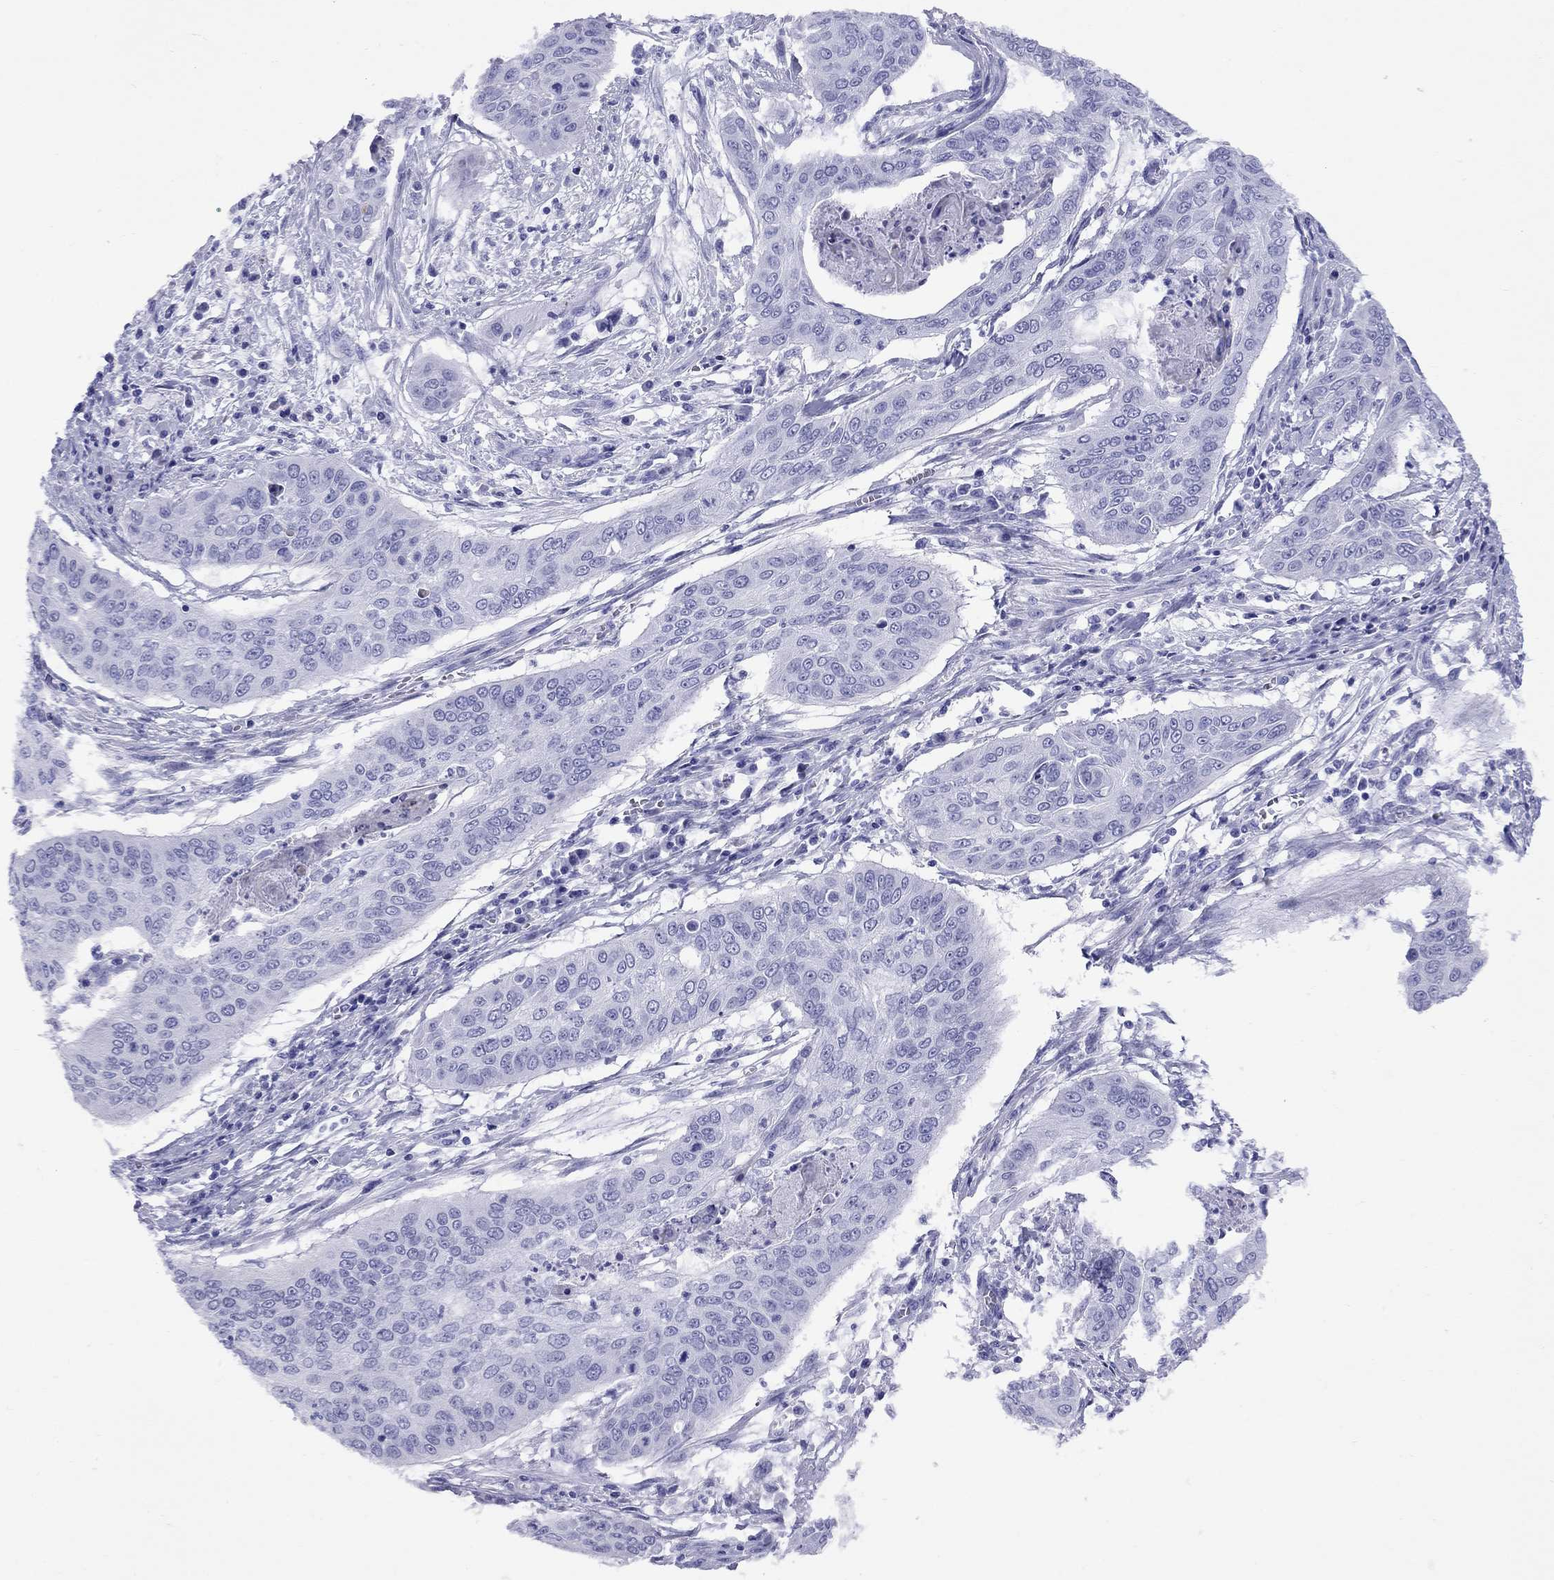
{"staining": {"intensity": "negative", "quantity": "none", "location": "none"}, "tissue": "cervical cancer", "cell_type": "Tumor cells", "image_type": "cancer", "snomed": [{"axis": "morphology", "description": "Squamous cell carcinoma, NOS"}, {"axis": "topography", "description": "Cervix"}], "caption": "Immunohistochemical staining of human squamous cell carcinoma (cervical) exhibits no significant expression in tumor cells.", "gene": "GRIA2", "patient": {"sex": "female", "age": 39}}